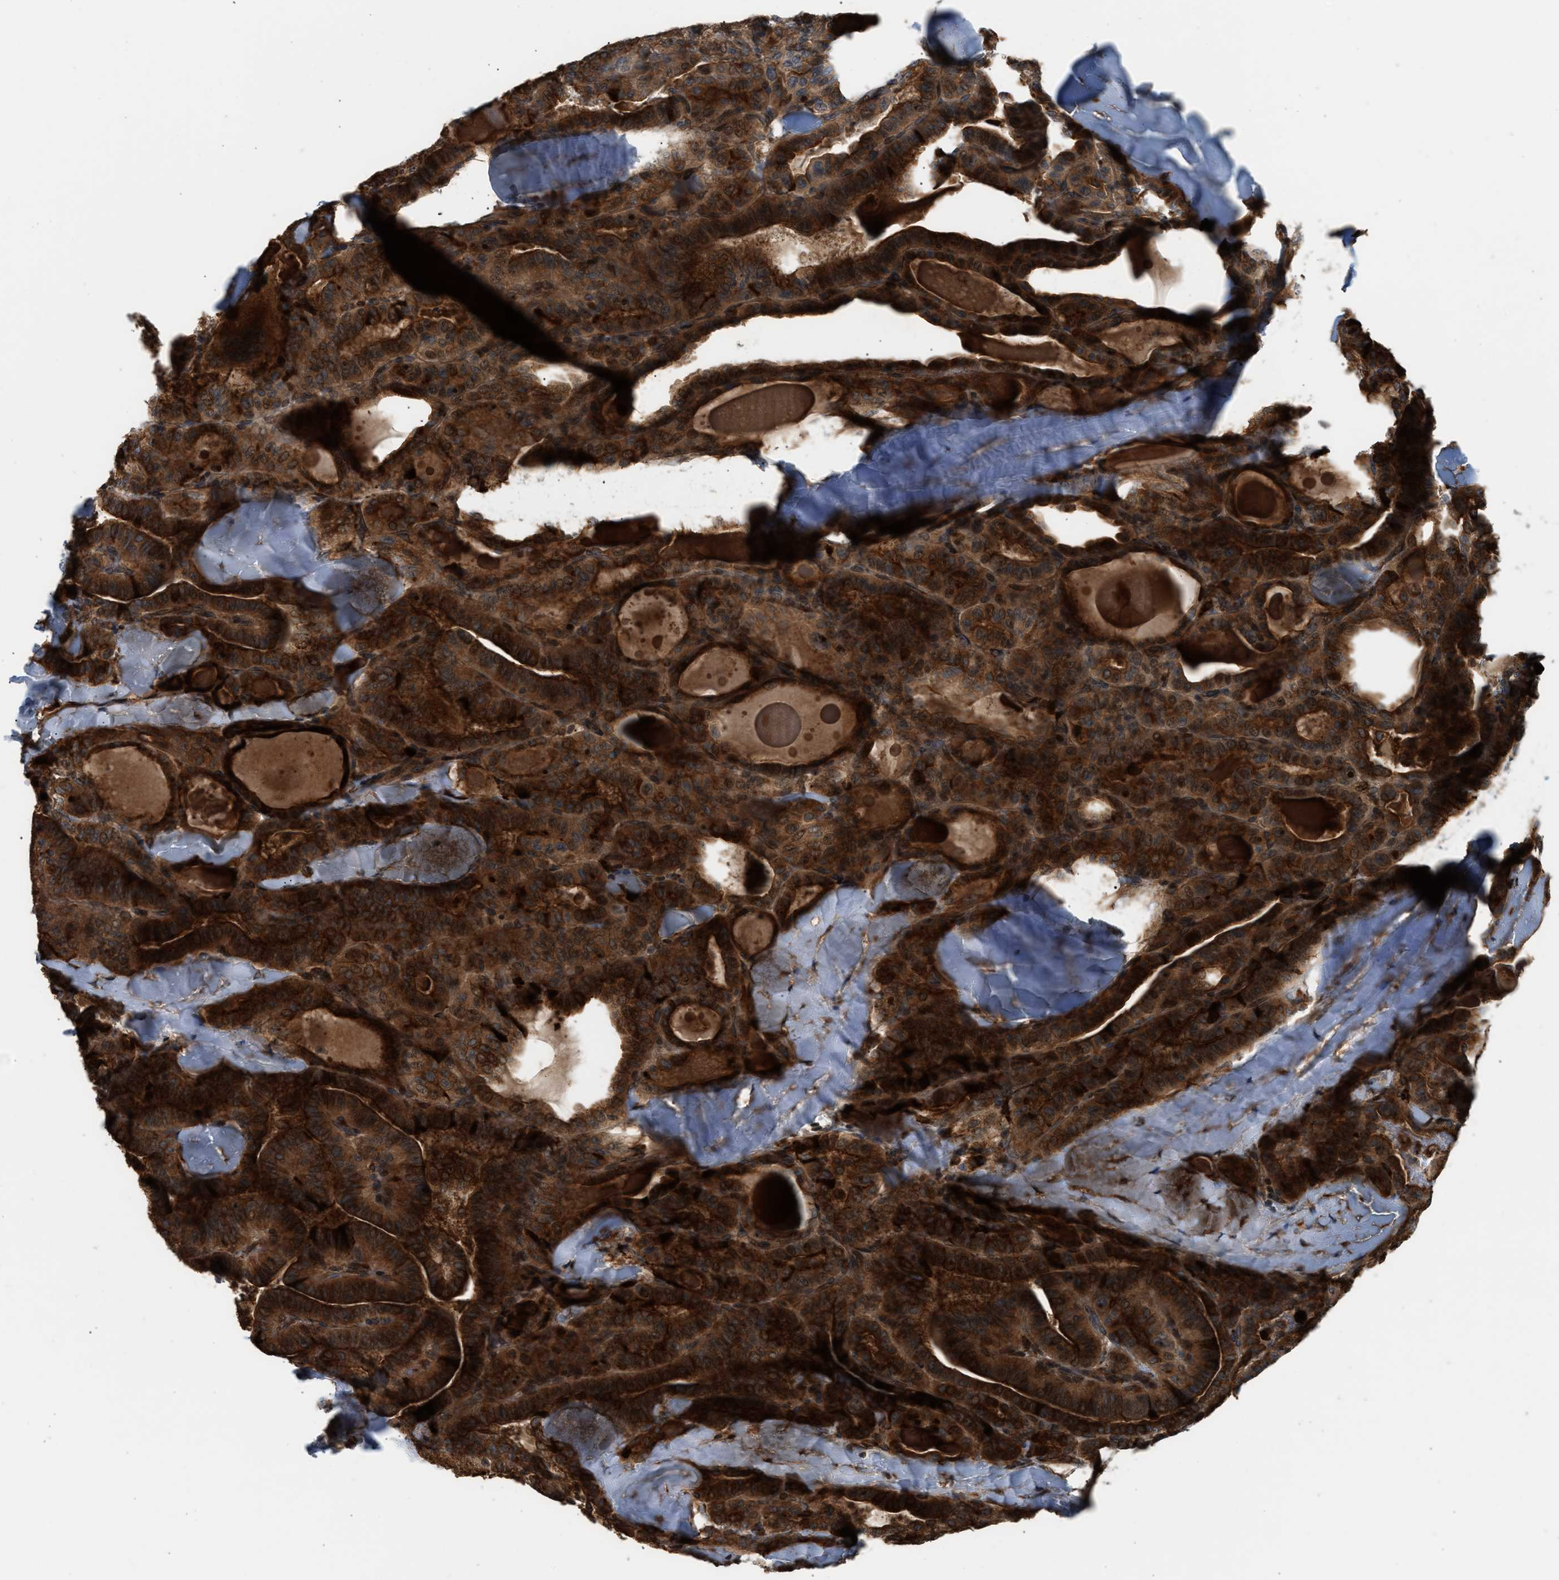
{"staining": {"intensity": "strong", "quantity": ">75%", "location": "cytoplasmic/membranous"}, "tissue": "thyroid cancer", "cell_type": "Tumor cells", "image_type": "cancer", "snomed": [{"axis": "morphology", "description": "Papillary adenocarcinoma, NOS"}, {"axis": "topography", "description": "Thyroid gland"}], "caption": "Papillary adenocarcinoma (thyroid) stained with a protein marker exhibits strong staining in tumor cells.", "gene": "BAIAP2L1", "patient": {"sex": "male", "age": 77}}